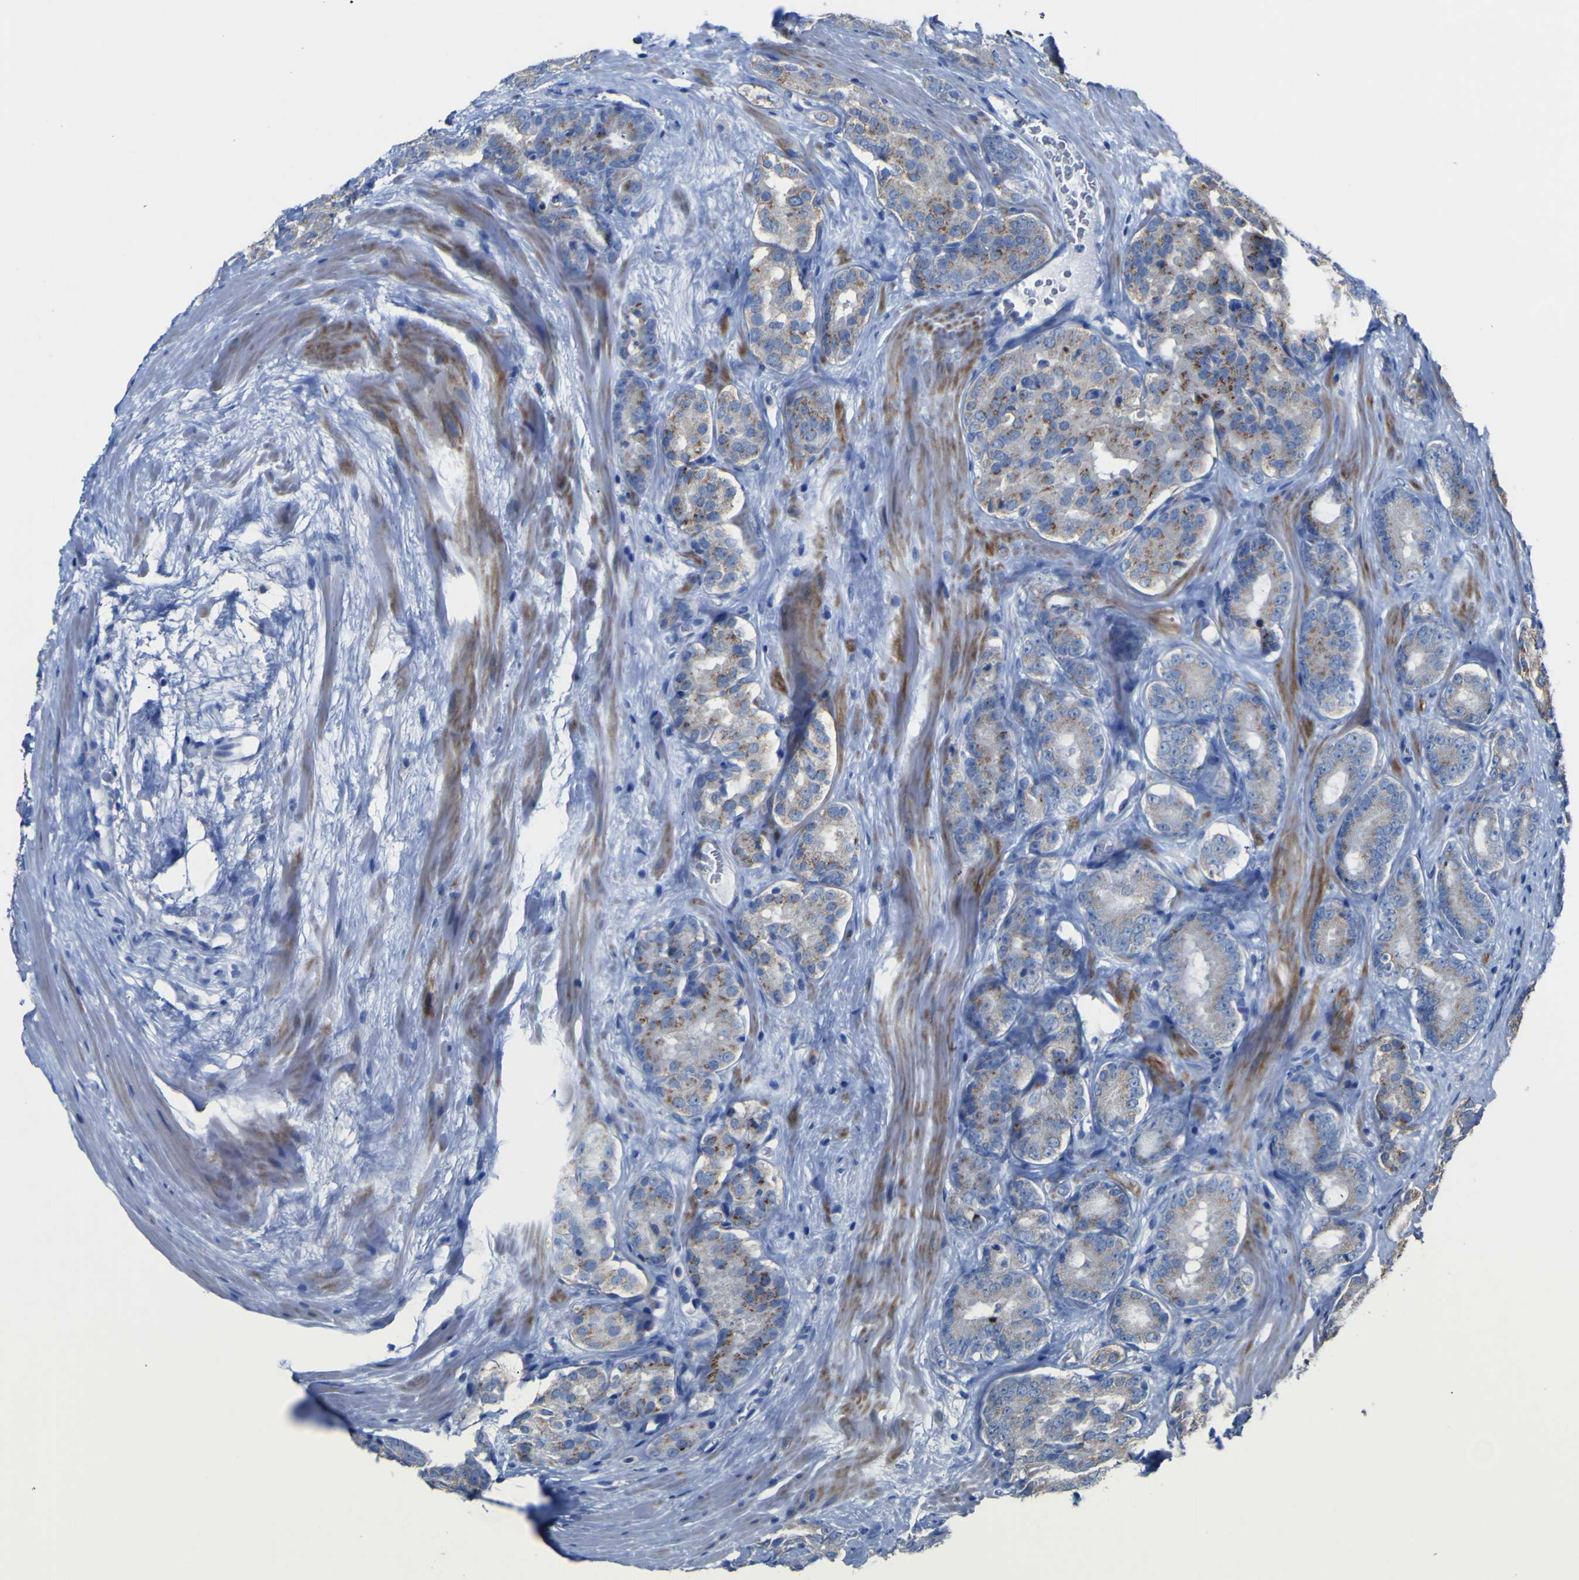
{"staining": {"intensity": "moderate", "quantity": "25%-75%", "location": "cytoplasmic/membranous"}, "tissue": "prostate cancer", "cell_type": "Tumor cells", "image_type": "cancer", "snomed": [{"axis": "morphology", "description": "Adenocarcinoma, High grade"}, {"axis": "topography", "description": "Prostate"}], "caption": "IHC (DAB (3,3'-diaminobenzidine)) staining of human prostate high-grade adenocarcinoma demonstrates moderate cytoplasmic/membranous protein expression in approximately 25%-75% of tumor cells.", "gene": "AGO4", "patient": {"sex": "male", "age": 64}}